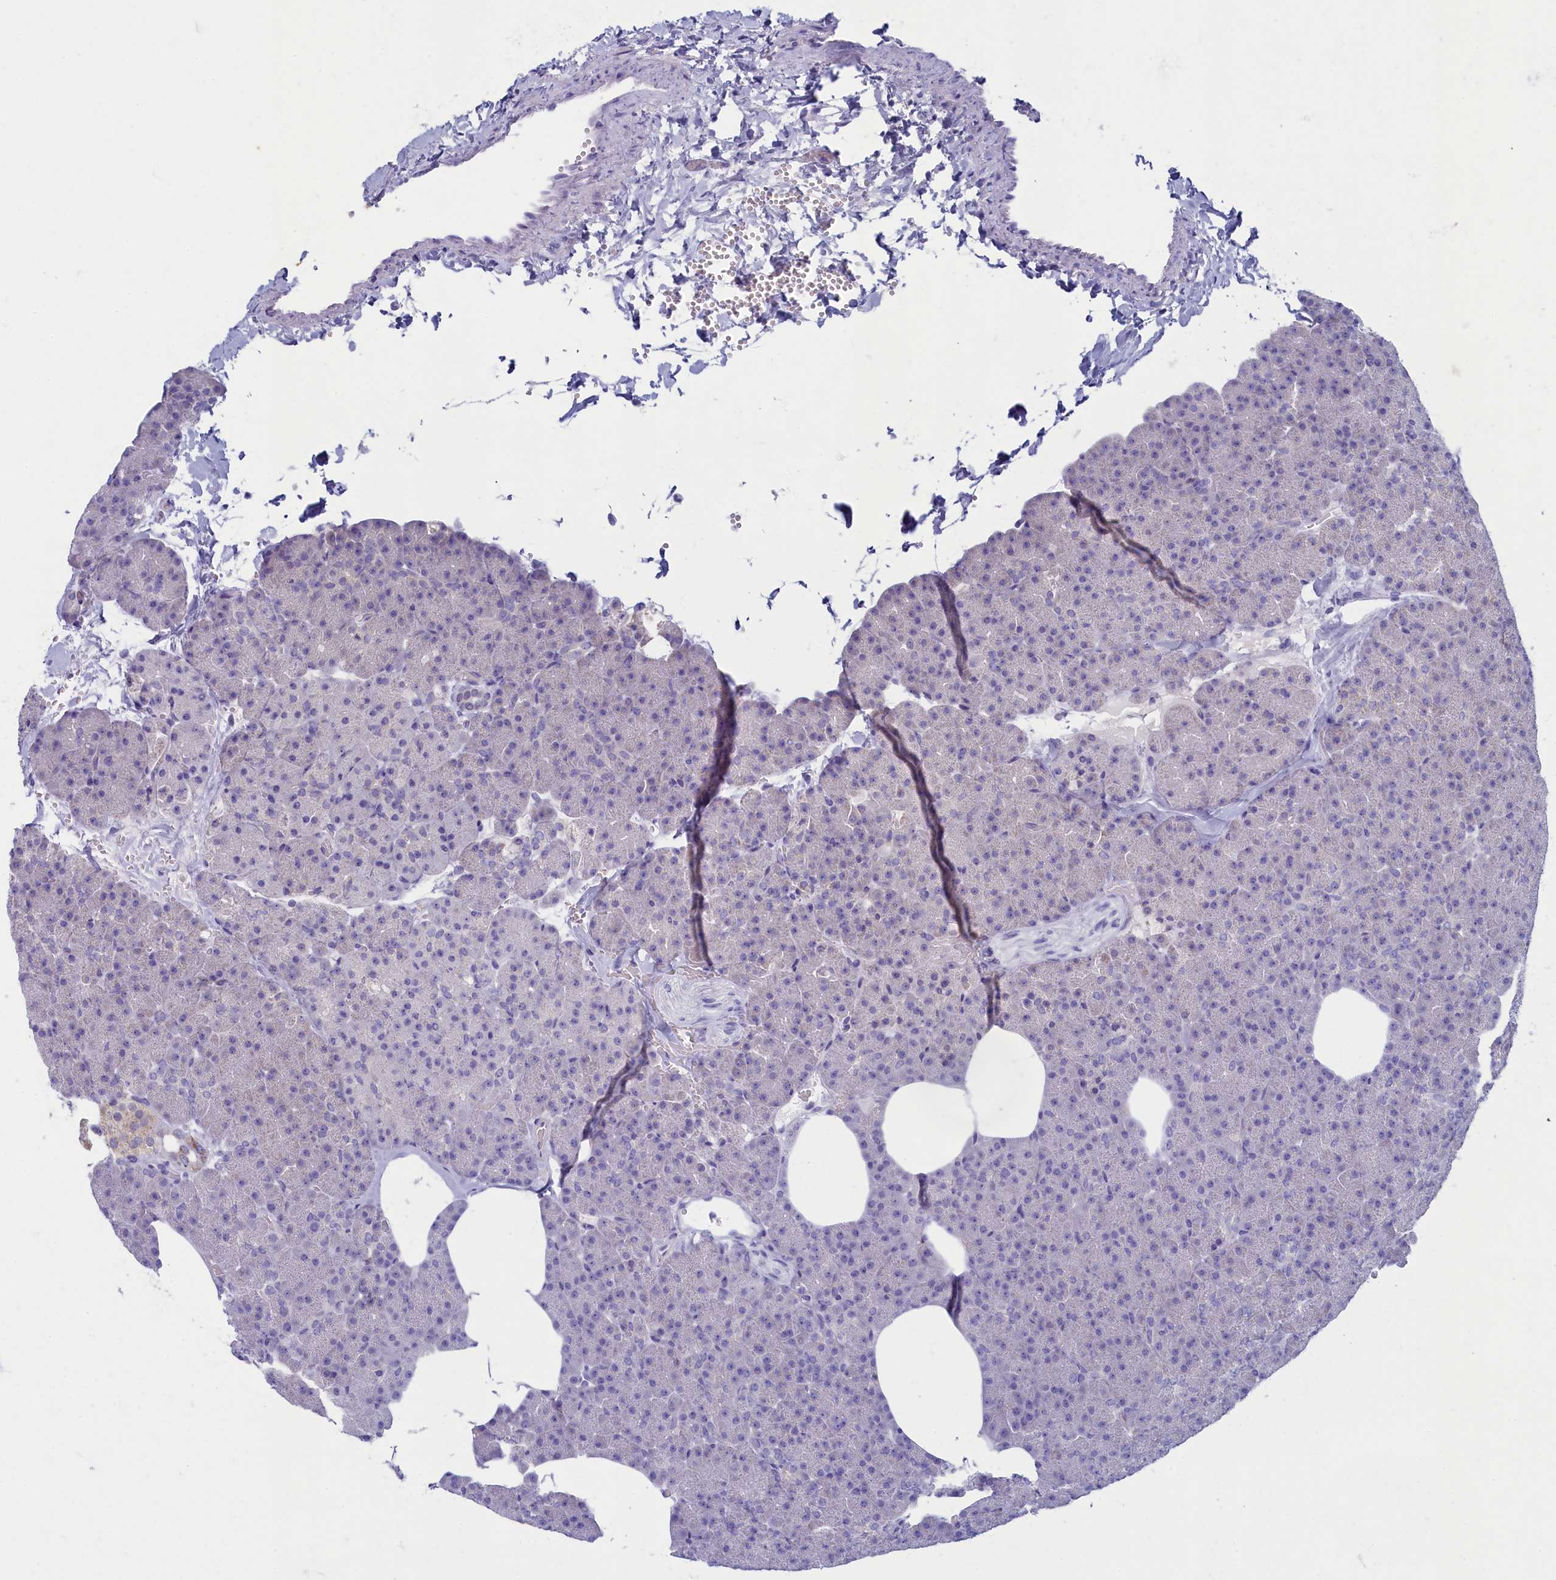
{"staining": {"intensity": "moderate", "quantity": "<25%", "location": "cytoplasmic/membranous"}, "tissue": "pancreas", "cell_type": "Exocrine glandular cells", "image_type": "normal", "snomed": [{"axis": "morphology", "description": "Normal tissue, NOS"}, {"axis": "morphology", "description": "Carcinoid, malignant, NOS"}, {"axis": "topography", "description": "Pancreas"}], "caption": "Pancreas stained with IHC exhibits moderate cytoplasmic/membranous staining in approximately <25% of exocrine glandular cells. The protein of interest is stained brown, and the nuclei are stained in blue (DAB IHC with brightfield microscopy, high magnification).", "gene": "OCIAD2", "patient": {"sex": "female", "age": 35}}